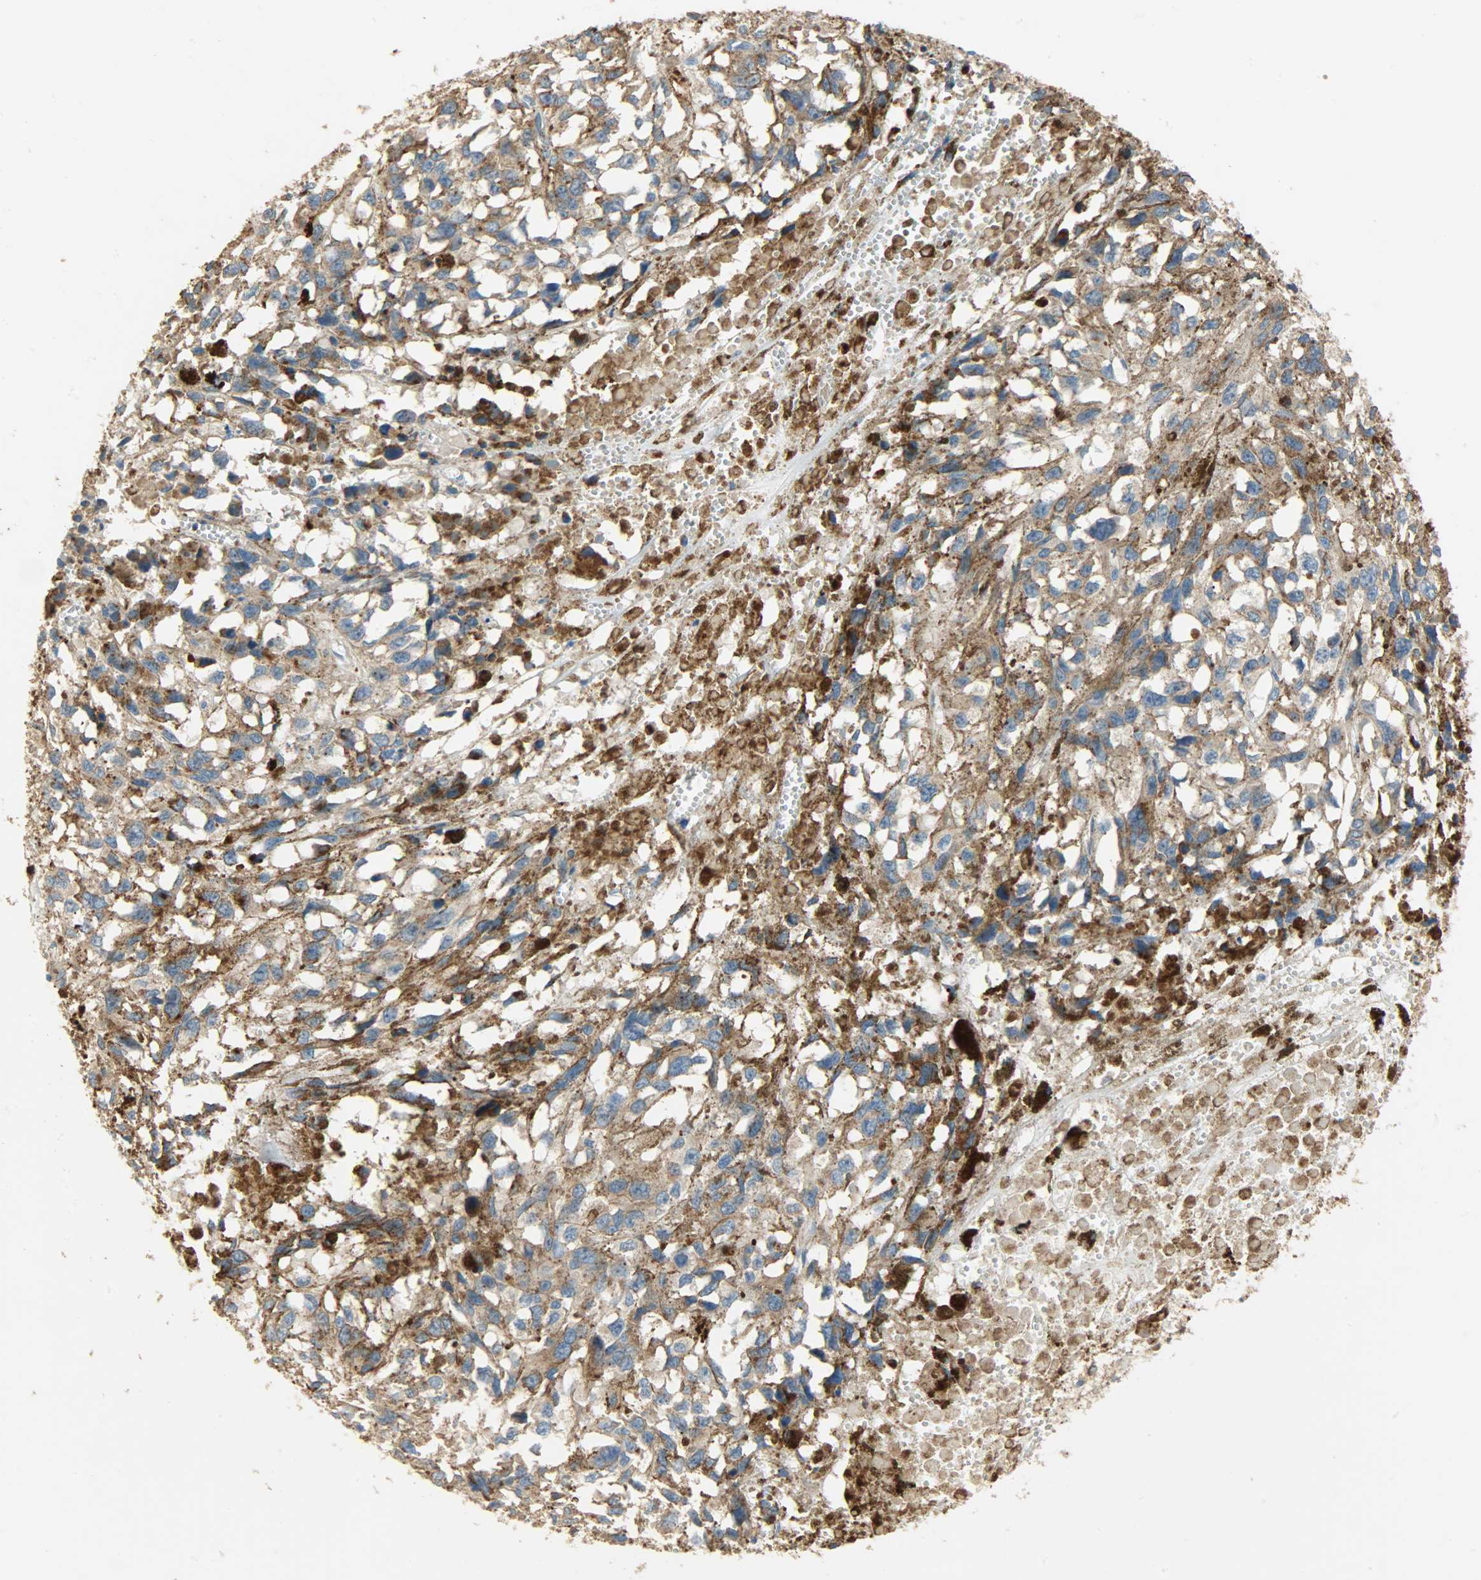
{"staining": {"intensity": "moderate", "quantity": ">75%", "location": "cytoplasmic/membranous"}, "tissue": "melanoma", "cell_type": "Tumor cells", "image_type": "cancer", "snomed": [{"axis": "morphology", "description": "Malignant melanoma, Metastatic site"}, {"axis": "topography", "description": "Lymph node"}], "caption": "Protein expression analysis of malignant melanoma (metastatic site) exhibits moderate cytoplasmic/membranous positivity in approximately >75% of tumor cells.", "gene": "ASAH1", "patient": {"sex": "male", "age": 59}}